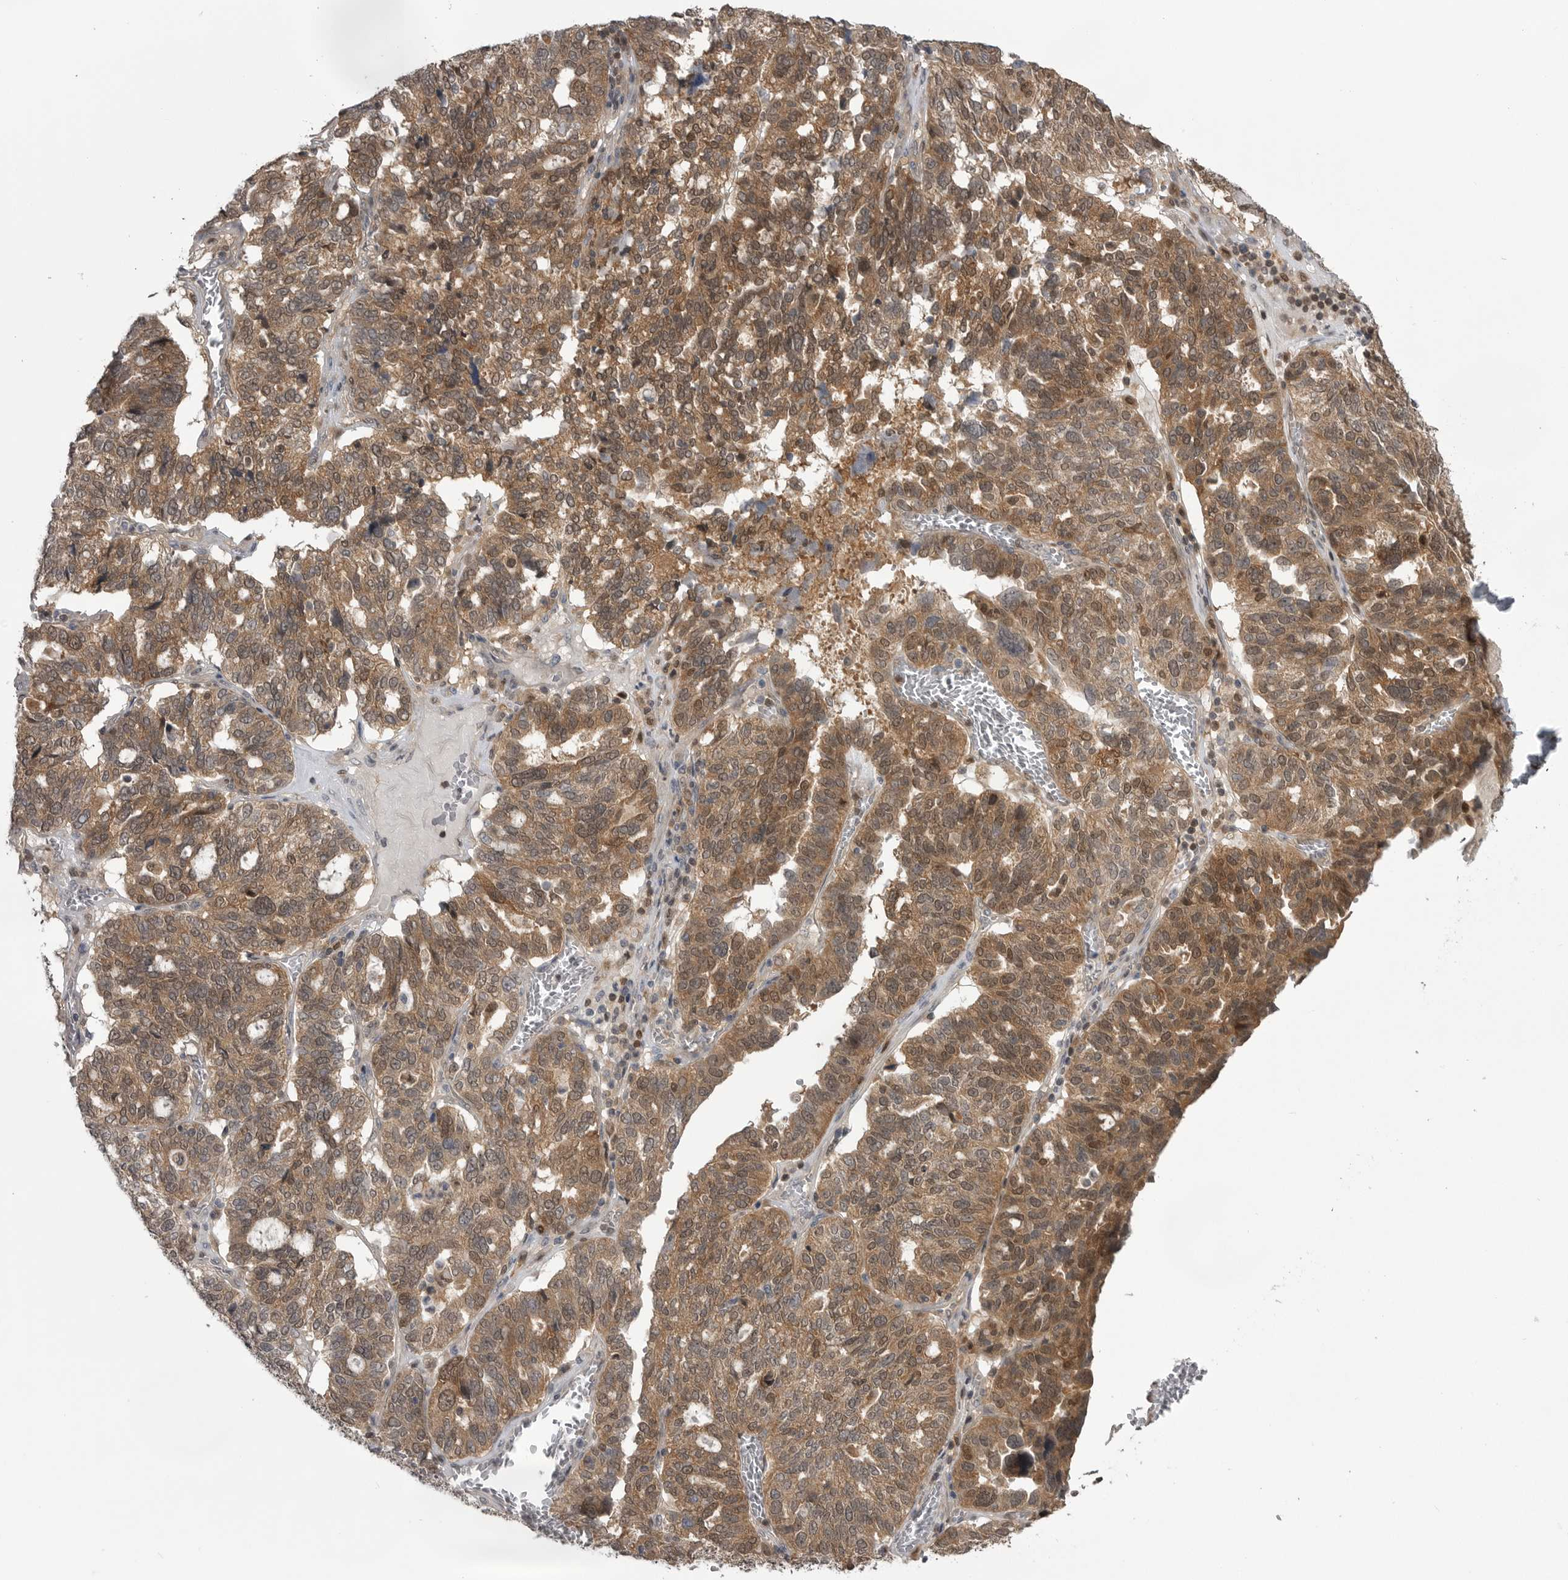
{"staining": {"intensity": "moderate", "quantity": ">75%", "location": "cytoplasmic/membranous,nuclear"}, "tissue": "ovarian cancer", "cell_type": "Tumor cells", "image_type": "cancer", "snomed": [{"axis": "morphology", "description": "Cystadenocarcinoma, serous, NOS"}, {"axis": "topography", "description": "Ovary"}], "caption": "Brown immunohistochemical staining in human ovarian cancer demonstrates moderate cytoplasmic/membranous and nuclear staining in about >75% of tumor cells. The staining is performed using DAB brown chromogen to label protein expression. The nuclei are counter-stained blue using hematoxylin.", "gene": "MAPK13", "patient": {"sex": "female", "age": 59}}